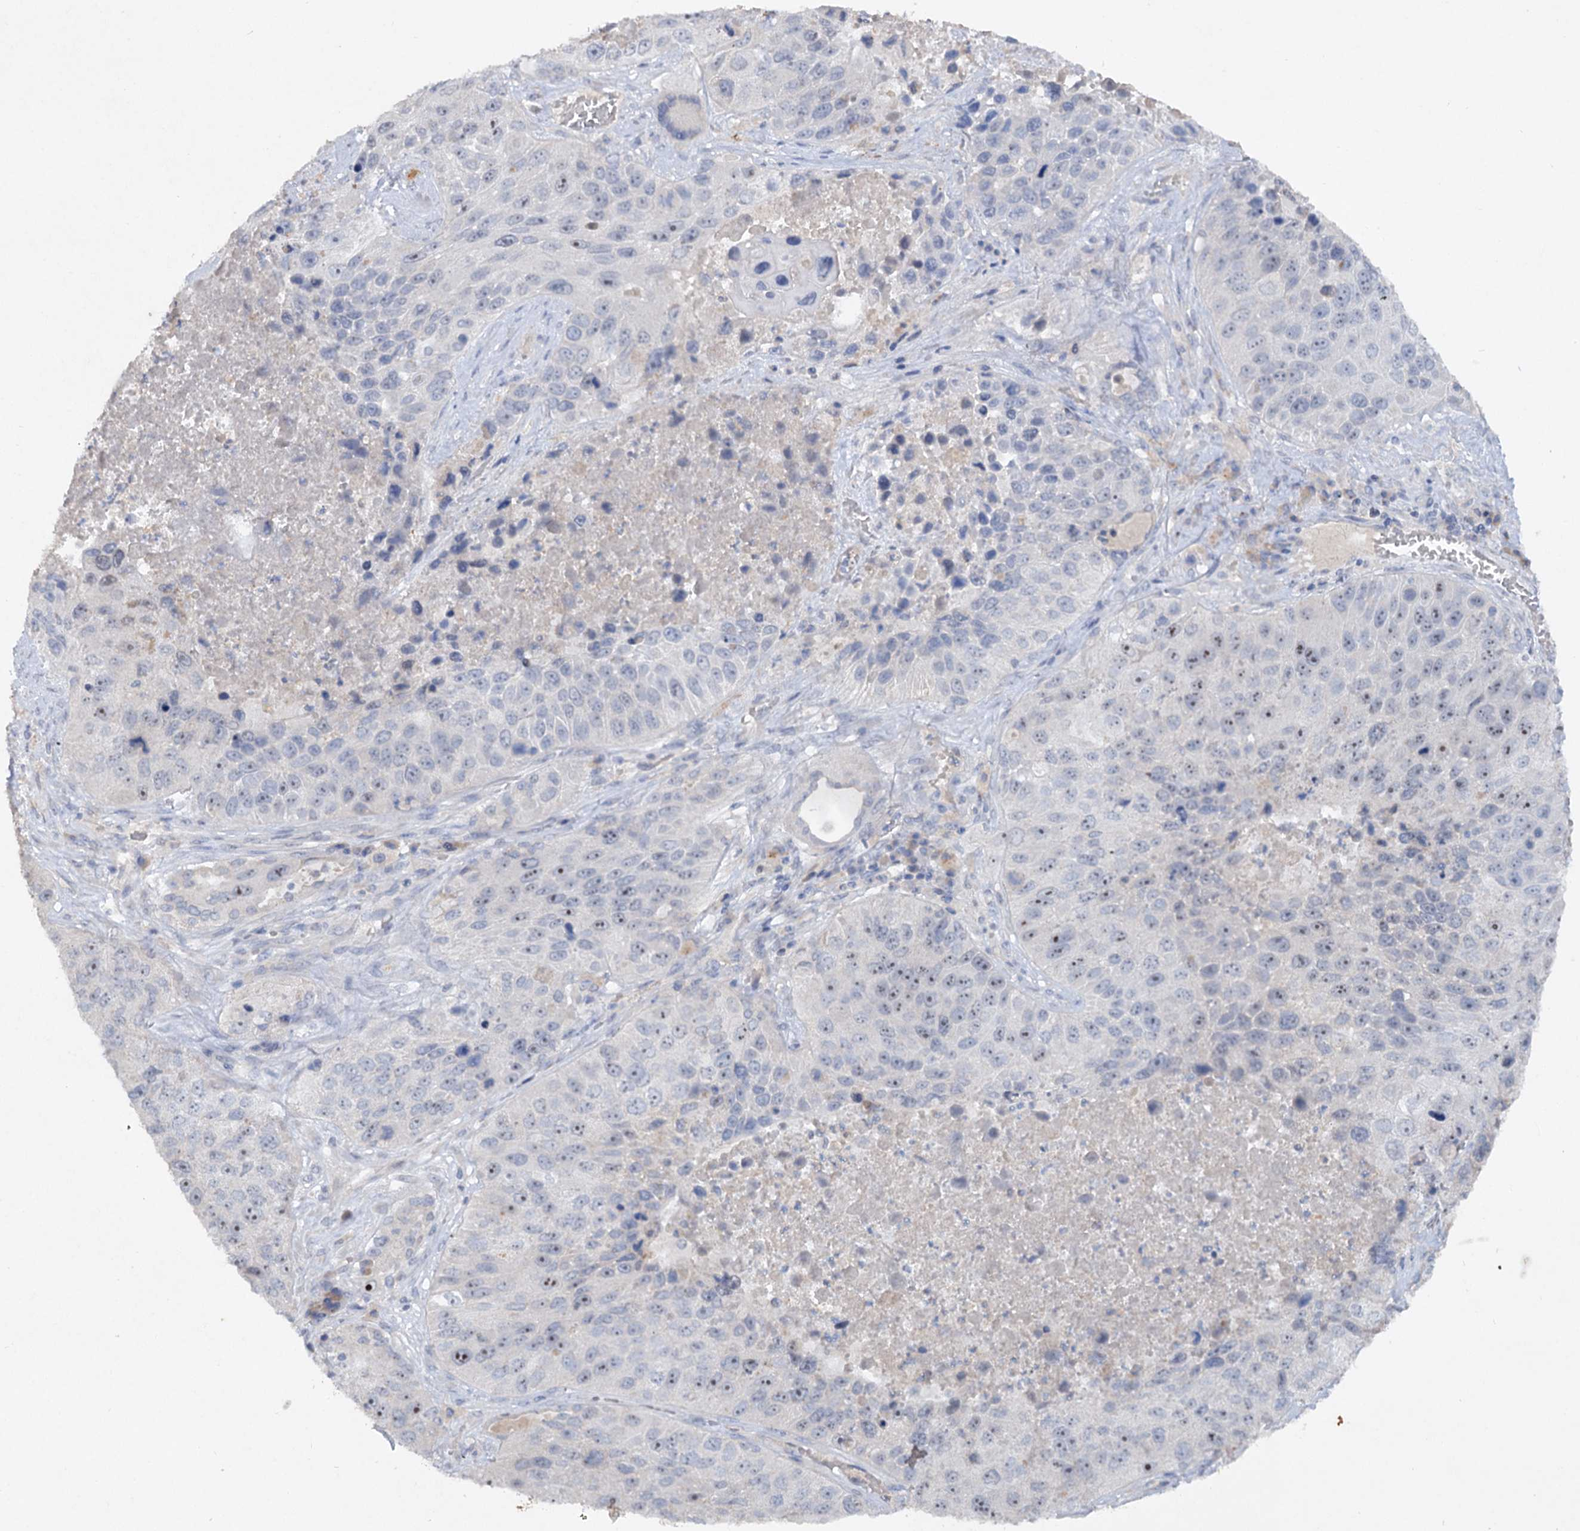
{"staining": {"intensity": "moderate", "quantity": "<25%", "location": "nuclear"}, "tissue": "lung cancer", "cell_type": "Tumor cells", "image_type": "cancer", "snomed": [{"axis": "morphology", "description": "Squamous cell carcinoma, NOS"}, {"axis": "topography", "description": "Lung"}], "caption": "A brown stain highlights moderate nuclear positivity of a protein in human squamous cell carcinoma (lung) tumor cells.", "gene": "ATP4A", "patient": {"sex": "male", "age": 61}}